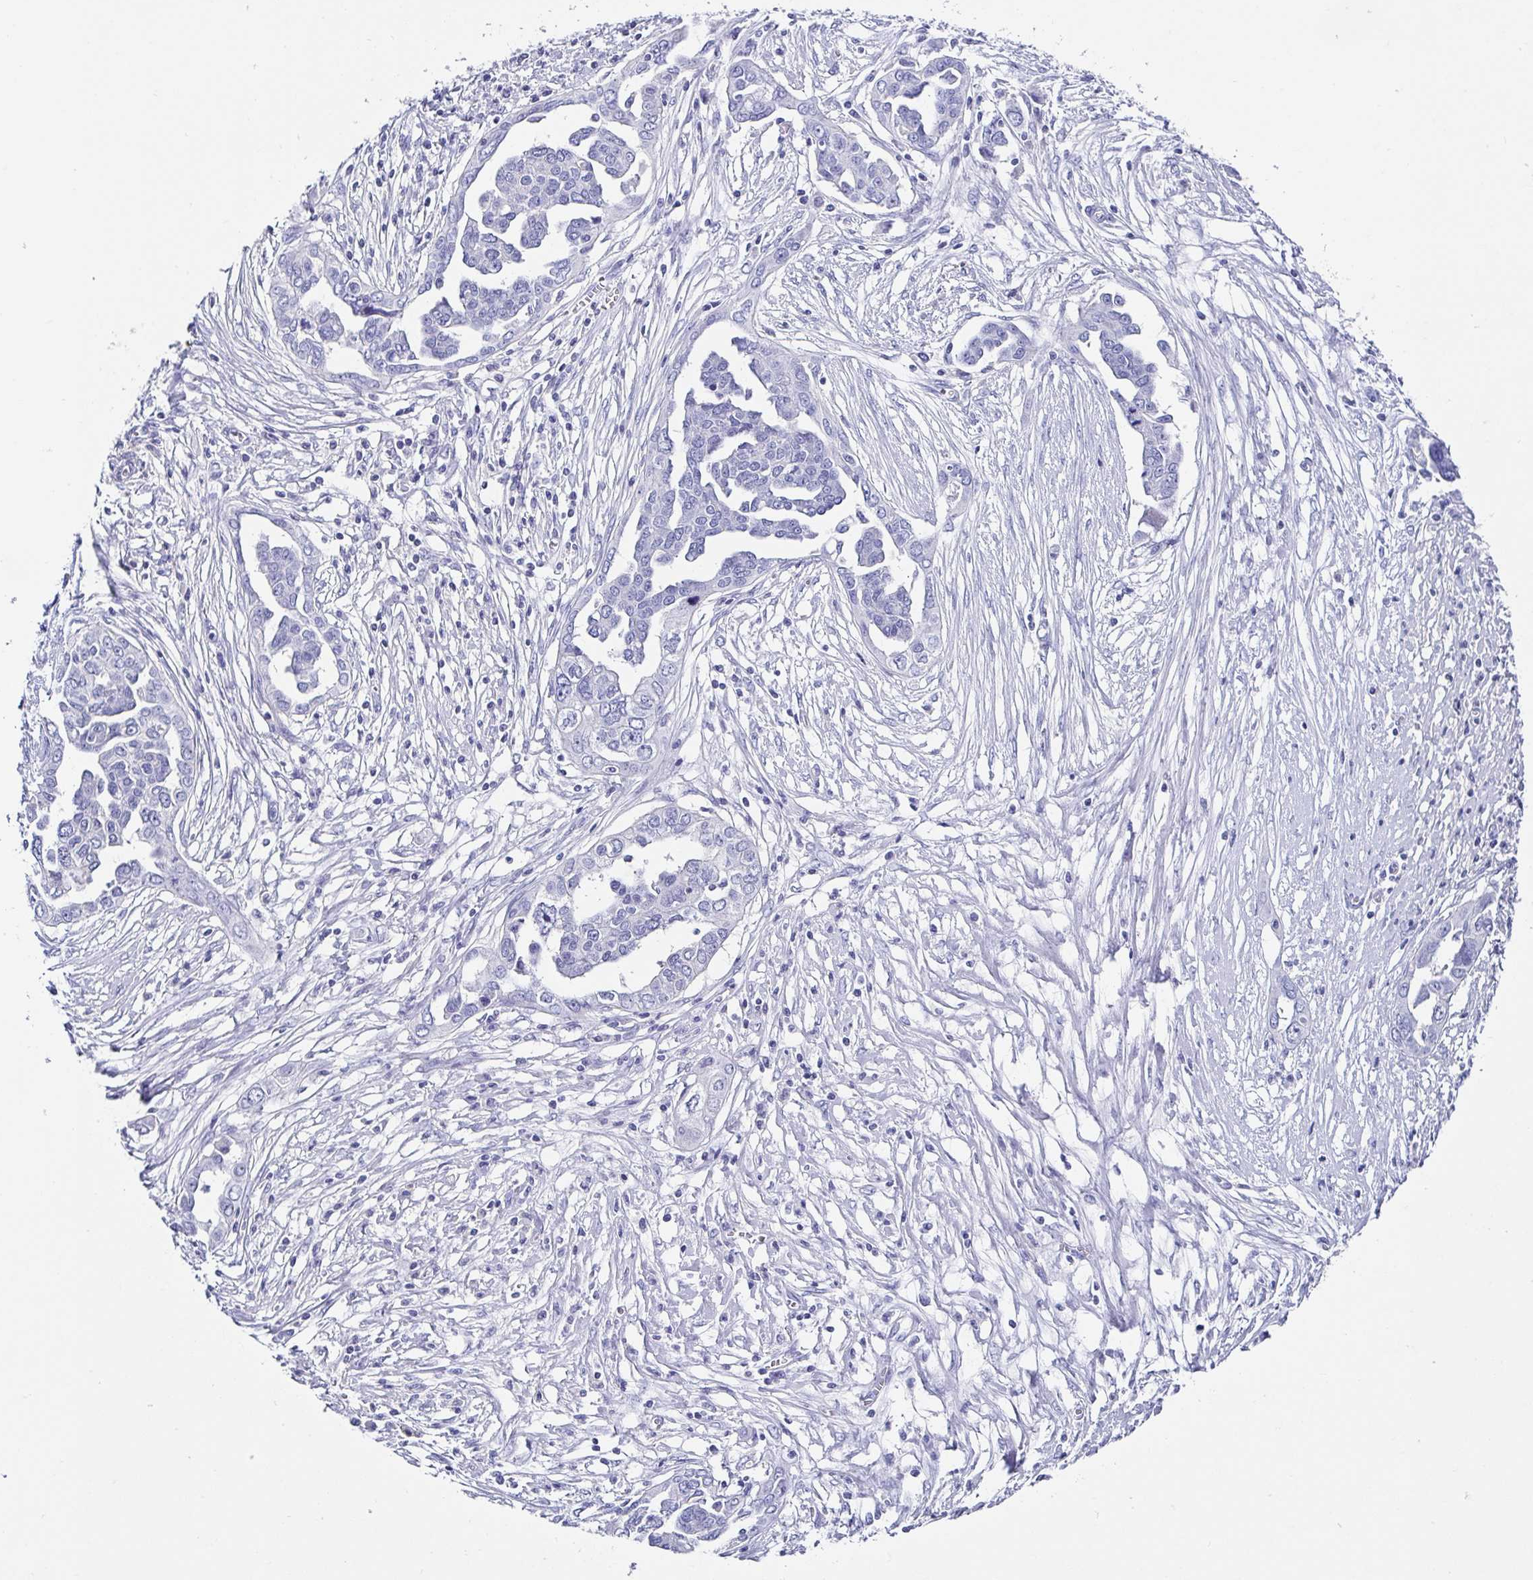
{"staining": {"intensity": "negative", "quantity": "none", "location": "none"}, "tissue": "ovarian cancer", "cell_type": "Tumor cells", "image_type": "cancer", "snomed": [{"axis": "morphology", "description": "Cystadenocarcinoma, serous, NOS"}, {"axis": "topography", "description": "Ovary"}], "caption": "Protein analysis of ovarian serous cystadenocarcinoma demonstrates no significant expression in tumor cells.", "gene": "UGT3A1", "patient": {"sex": "female", "age": 59}}